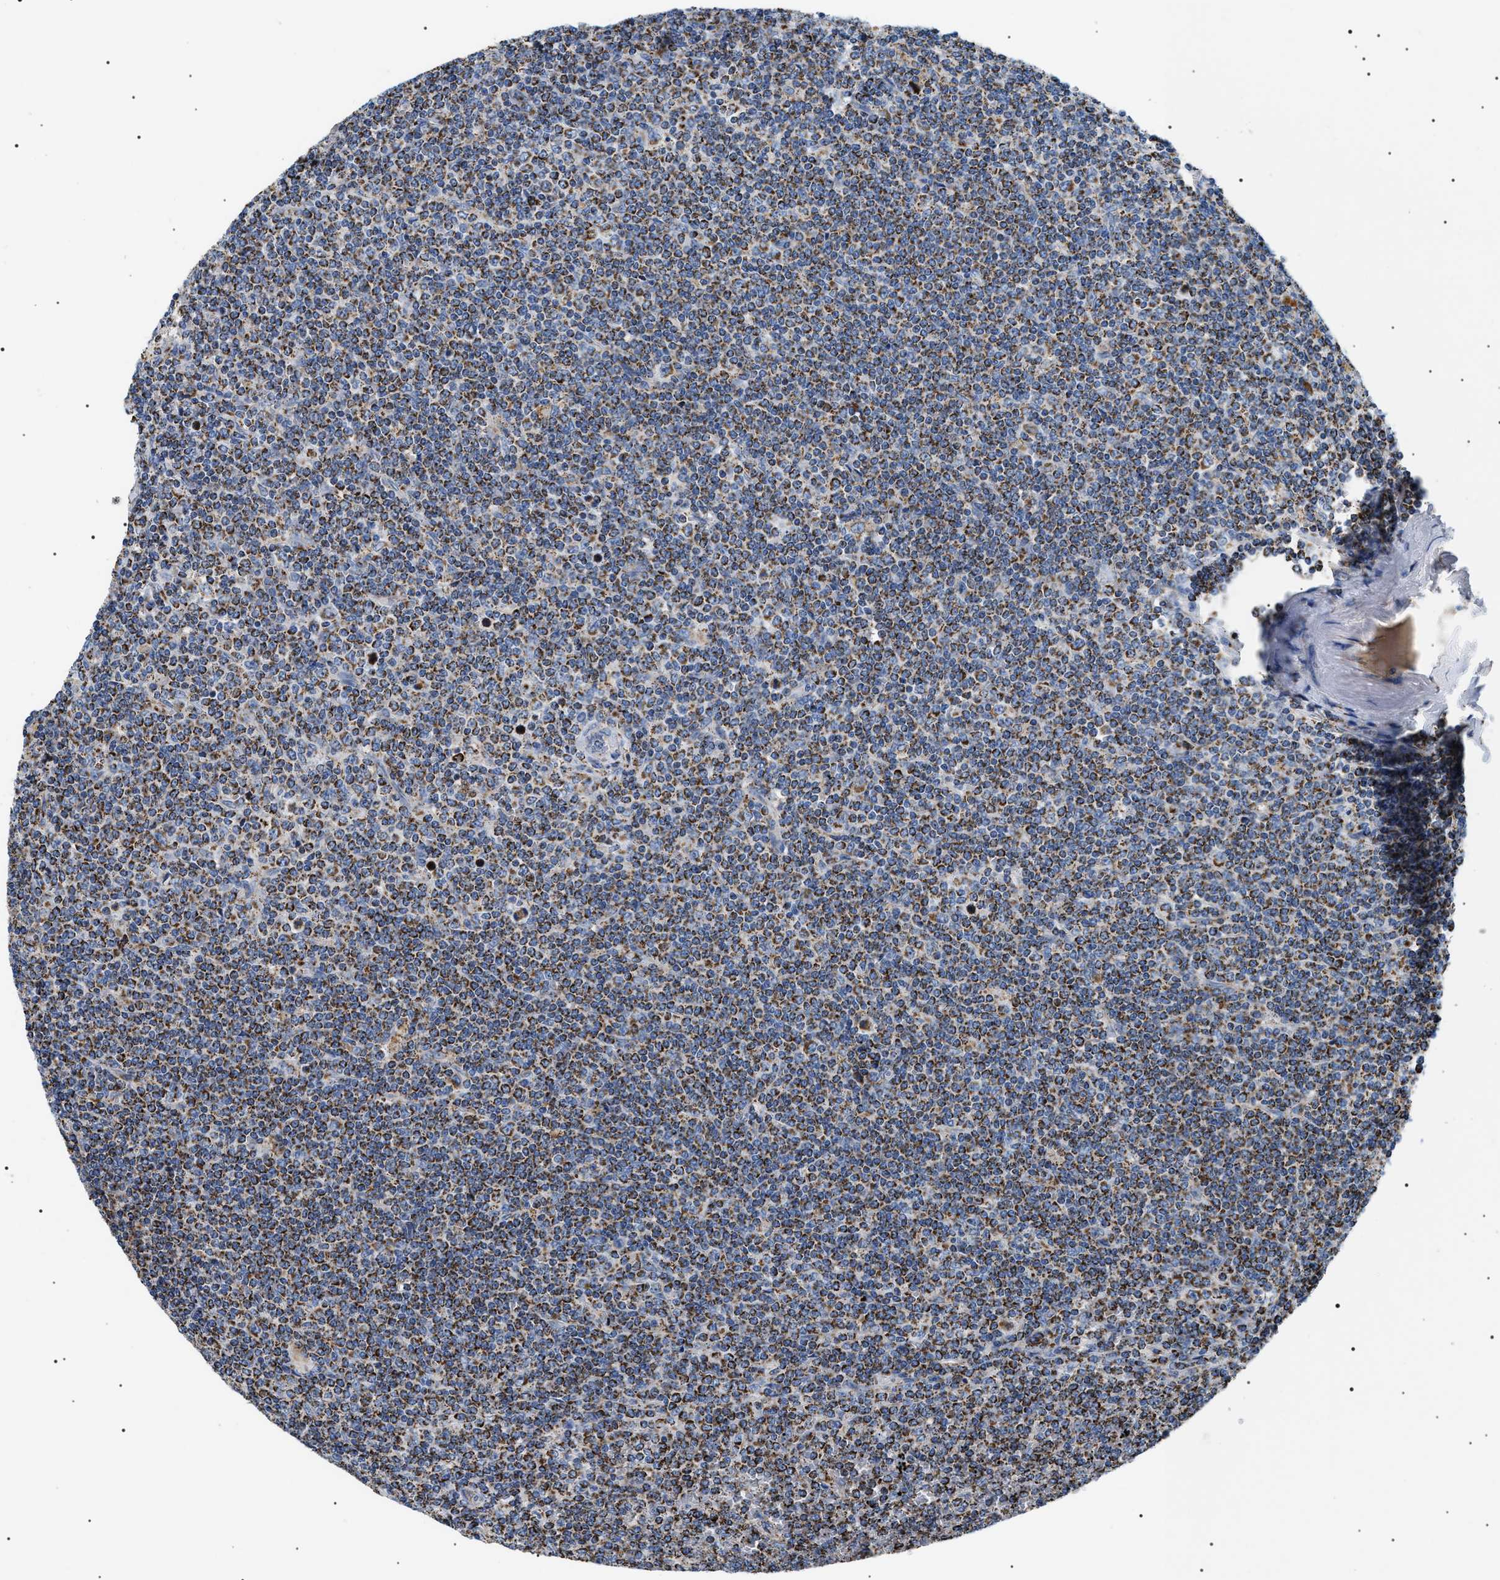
{"staining": {"intensity": "strong", "quantity": "25%-75%", "location": "cytoplasmic/membranous"}, "tissue": "lymphoma", "cell_type": "Tumor cells", "image_type": "cancer", "snomed": [{"axis": "morphology", "description": "Malignant lymphoma, non-Hodgkin's type, Low grade"}, {"axis": "topography", "description": "Spleen"}], "caption": "Brown immunohistochemical staining in malignant lymphoma, non-Hodgkin's type (low-grade) shows strong cytoplasmic/membranous expression in about 25%-75% of tumor cells.", "gene": "OXSM", "patient": {"sex": "female", "age": 19}}